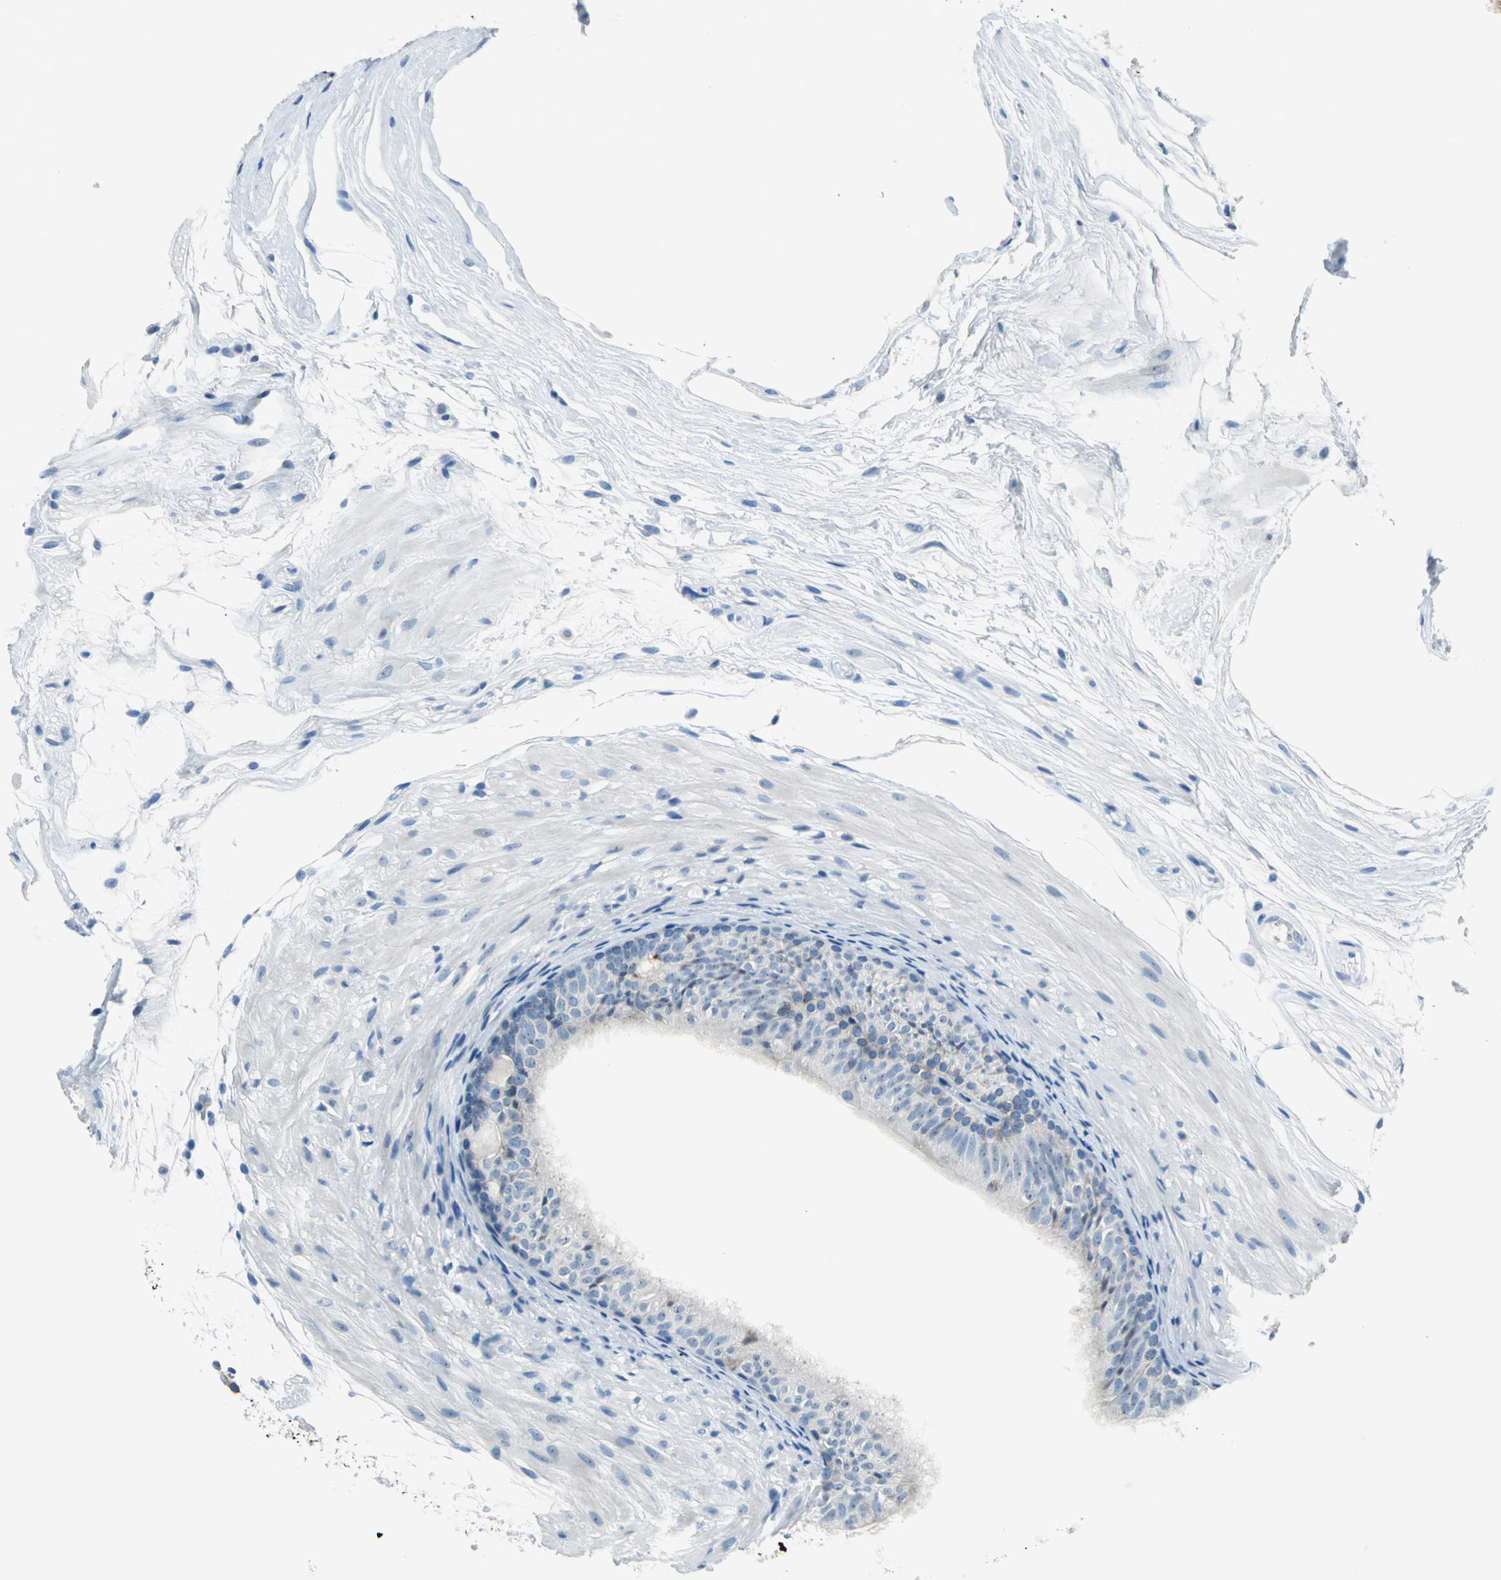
{"staining": {"intensity": "strong", "quantity": ">75%", "location": "cytoplasmic/membranous"}, "tissue": "epididymis", "cell_type": "Glandular cells", "image_type": "normal", "snomed": [{"axis": "morphology", "description": "Normal tissue, NOS"}, {"axis": "morphology", "description": "Atrophy, NOS"}, {"axis": "topography", "description": "Testis"}, {"axis": "topography", "description": "Epididymis"}], "caption": "This photomicrograph demonstrates IHC staining of benign human epididymis, with high strong cytoplasmic/membranous positivity in about >75% of glandular cells.", "gene": "MUC4", "patient": {"sex": "male", "age": 18}}